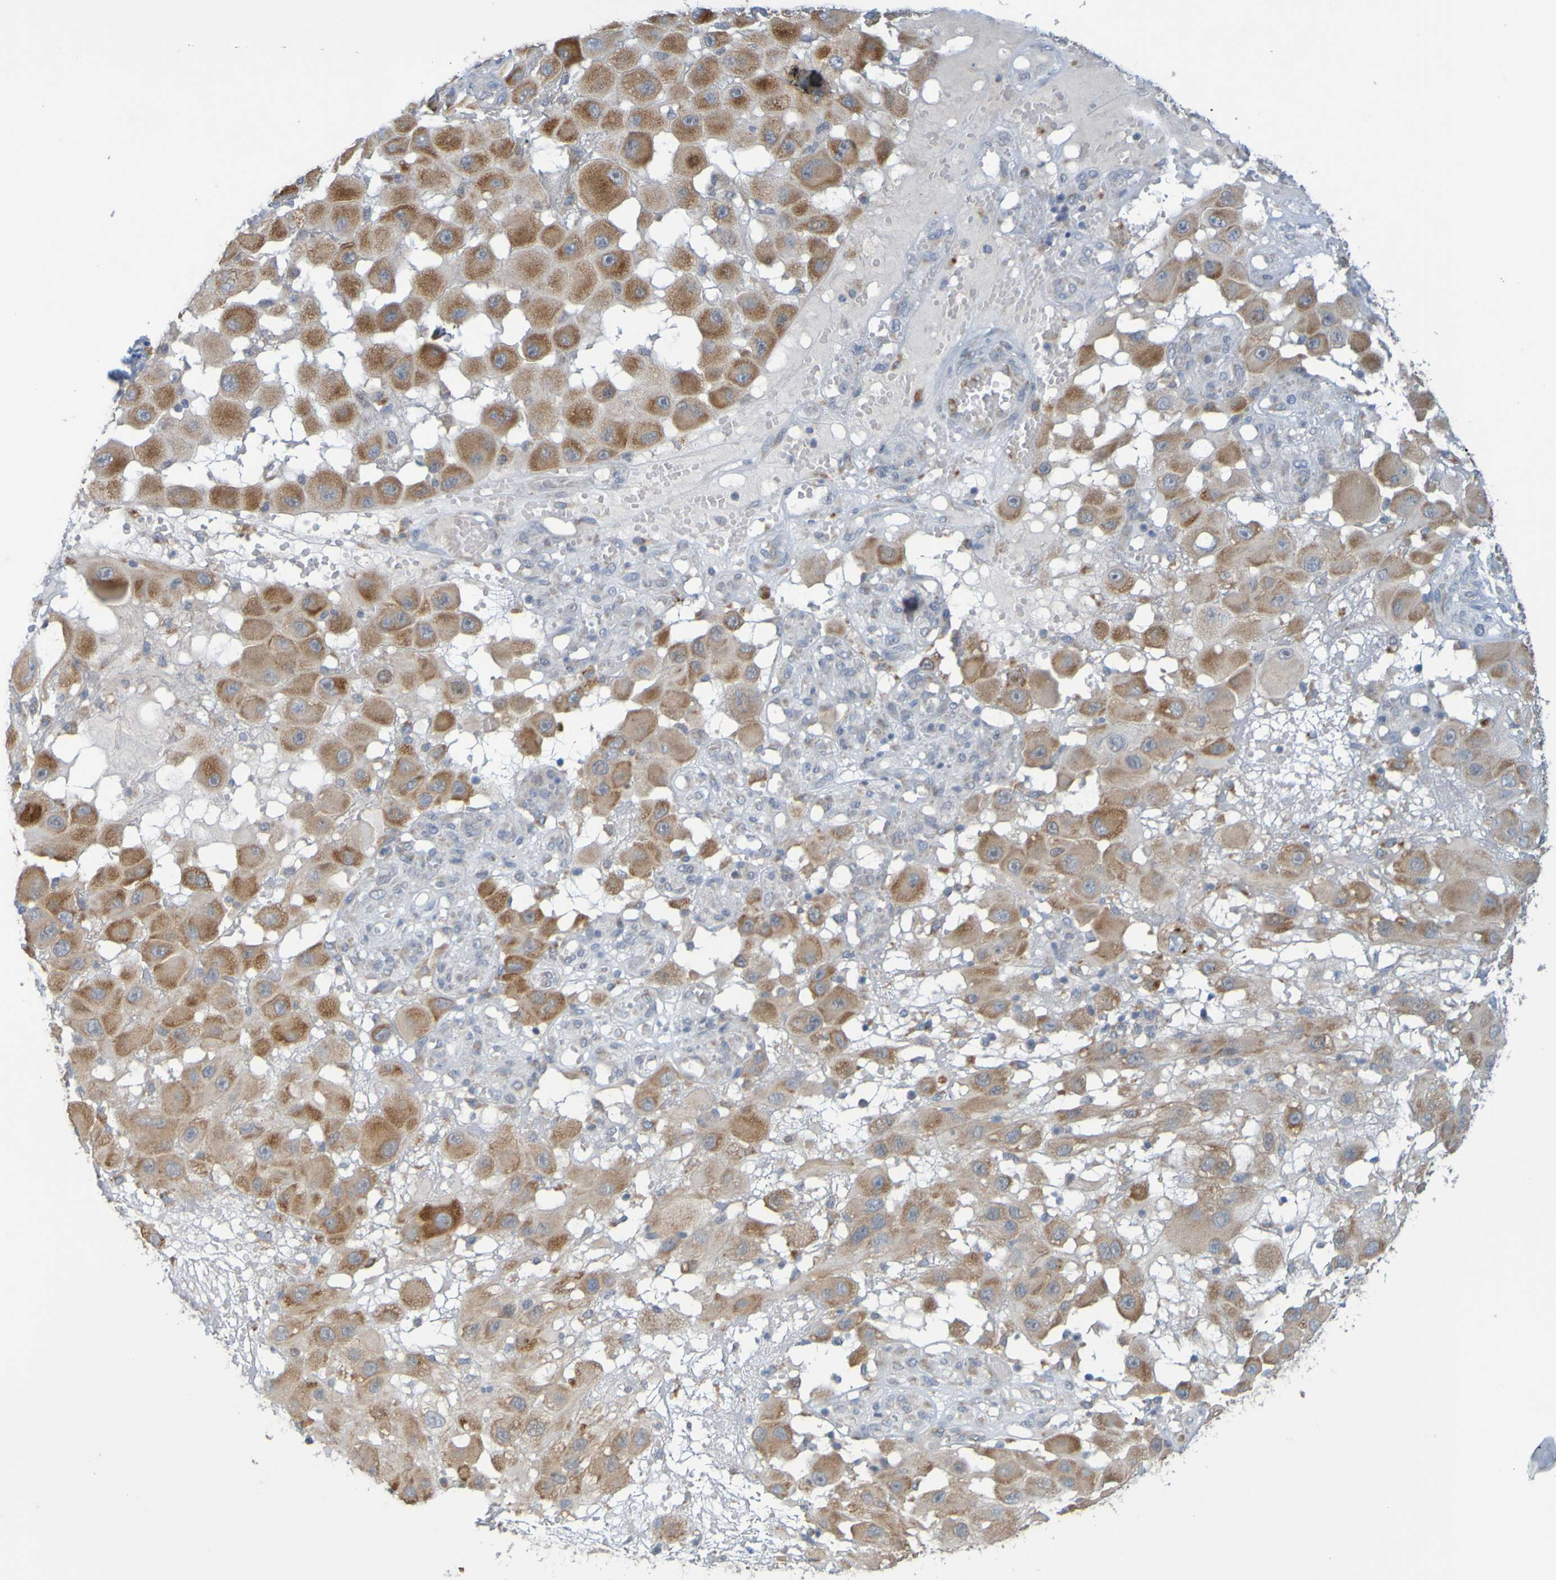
{"staining": {"intensity": "weak", "quantity": ">75%", "location": "cytoplasmic/membranous"}, "tissue": "melanoma", "cell_type": "Tumor cells", "image_type": "cancer", "snomed": [{"axis": "morphology", "description": "Malignant melanoma, NOS"}, {"axis": "topography", "description": "Skin"}], "caption": "Melanoma was stained to show a protein in brown. There is low levels of weak cytoplasmic/membranous positivity in approximately >75% of tumor cells.", "gene": "MOGS", "patient": {"sex": "female", "age": 81}}